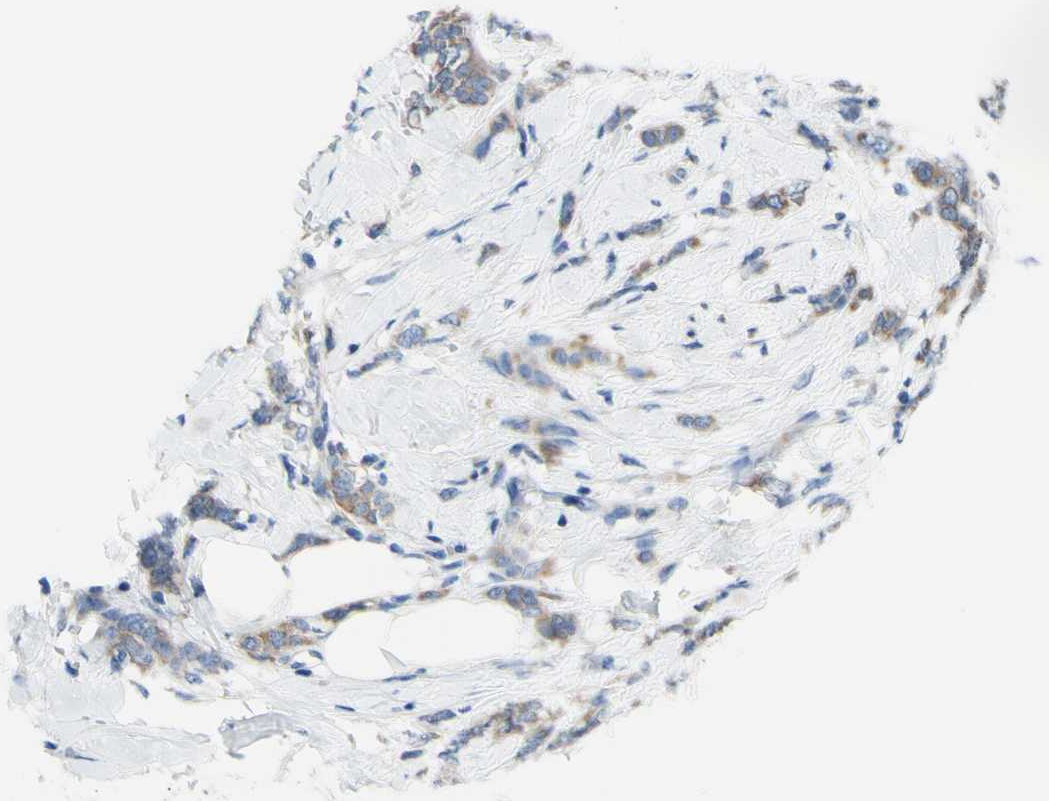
{"staining": {"intensity": "moderate", "quantity": ">75%", "location": "cytoplasmic/membranous"}, "tissue": "breast cancer", "cell_type": "Tumor cells", "image_type": "cancer", "snomed": [{"axis": "morphology", "description": "Lobular carcinoma, in situ"}, {"axis": "morphology", "description": "Lobular carcinoma"}, {"axis": "topography", "description": "Breast"}], "caption": "Human breast cancer (lobular carcinoma) stained with a brown dye displays moderate cytoplasmic/membranous positive positivity in approximately >75% of tumor cells.", "gene": "RETREG2", "patient": {"sex": "female", "age": 41}}